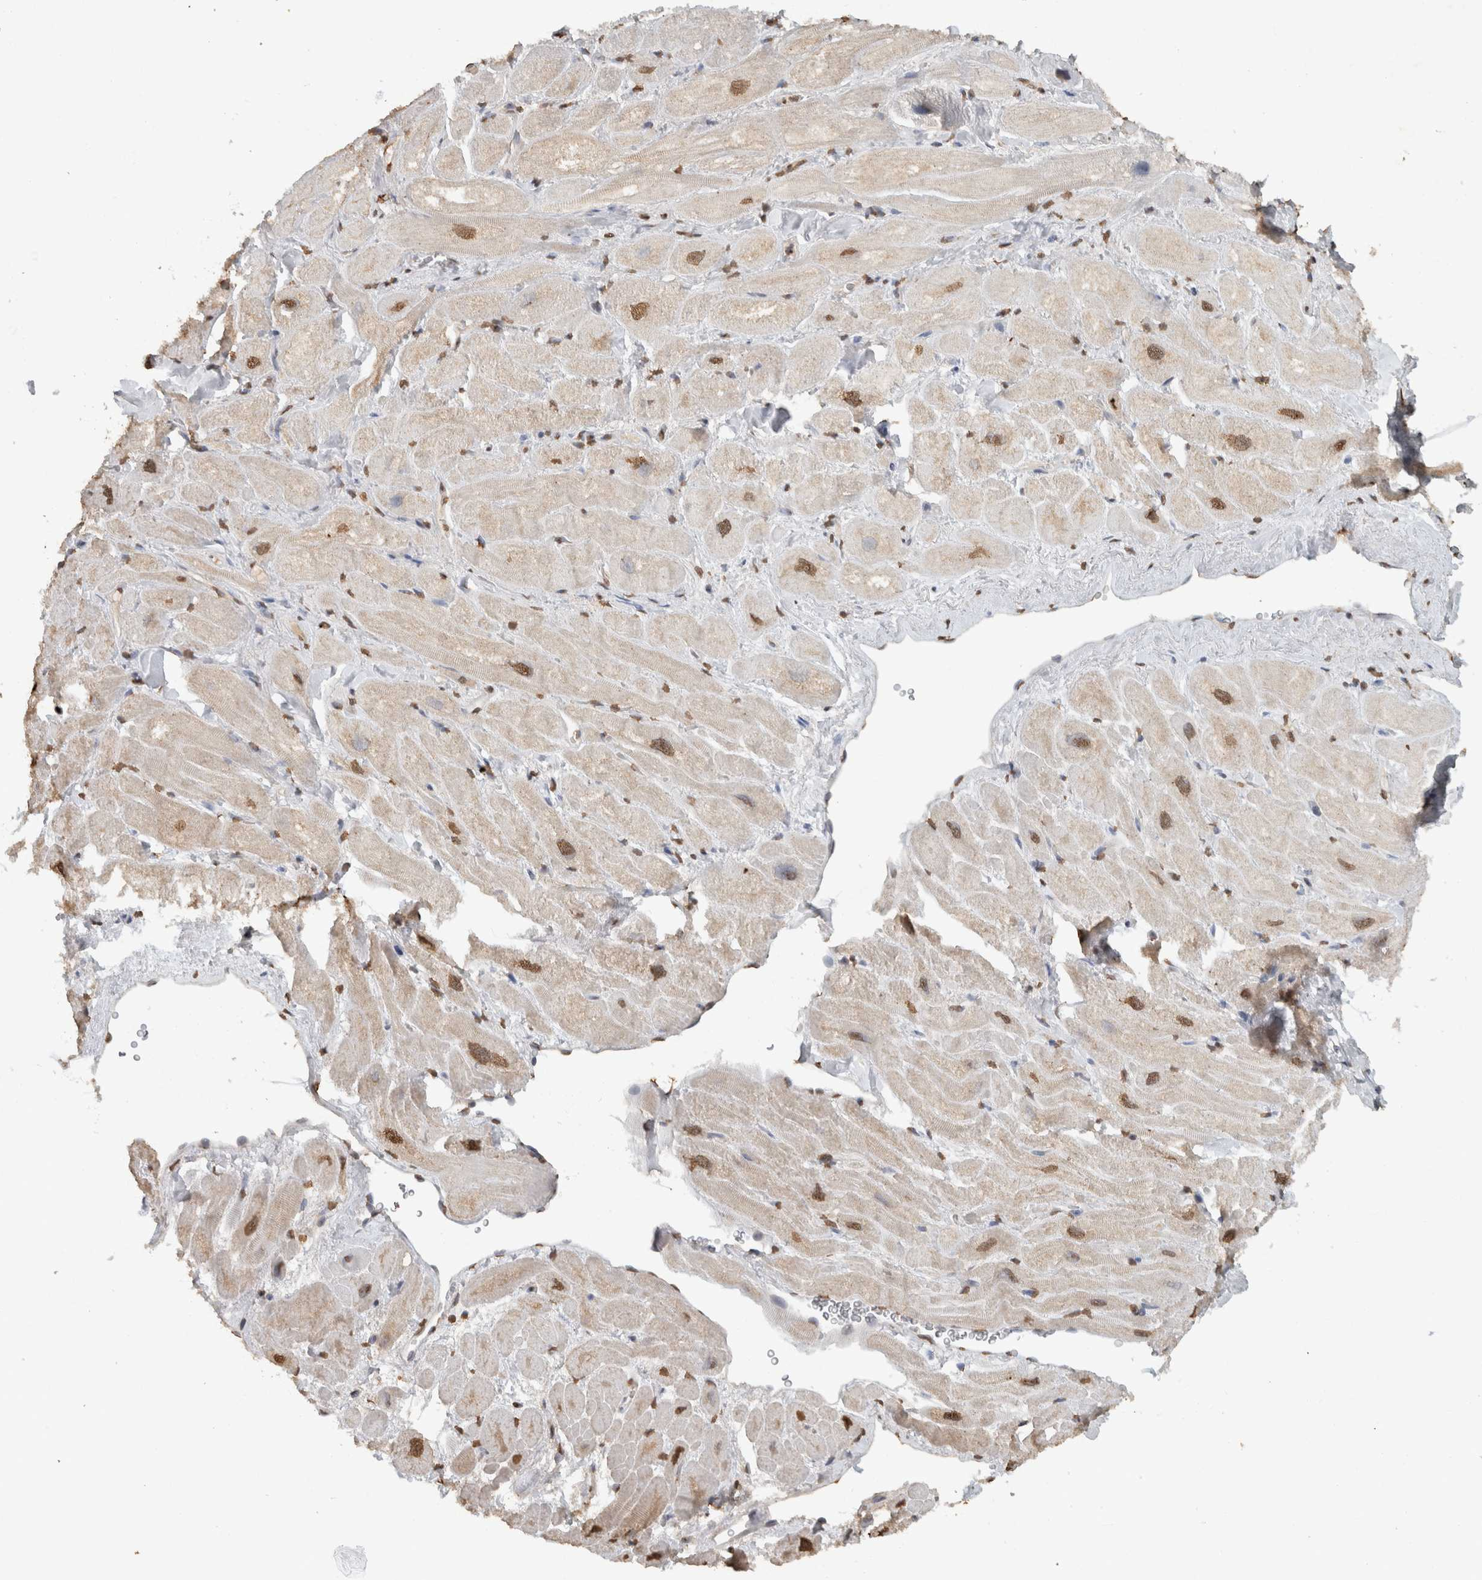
{"staining": {"intensity": "moderate", "quantity": ">75%", "location": "nuclear"}, "tissue": "heart muscle", "cell_type": "Cardiomyocytes", "image_type": "normal", "snomed": [{"axis": "morphology", "description": "Normal tissue, NOS"}, {"axis": "topography", "description": "Heart"}], "caption": "Immunohistochemical staining of normal human heart muscle reveals medium levels of moderate nuclear positivity in approximately >75% of cardiomyocytes.", "gene": "HAND2", "patient": {"sex": "male", "age": 49}}